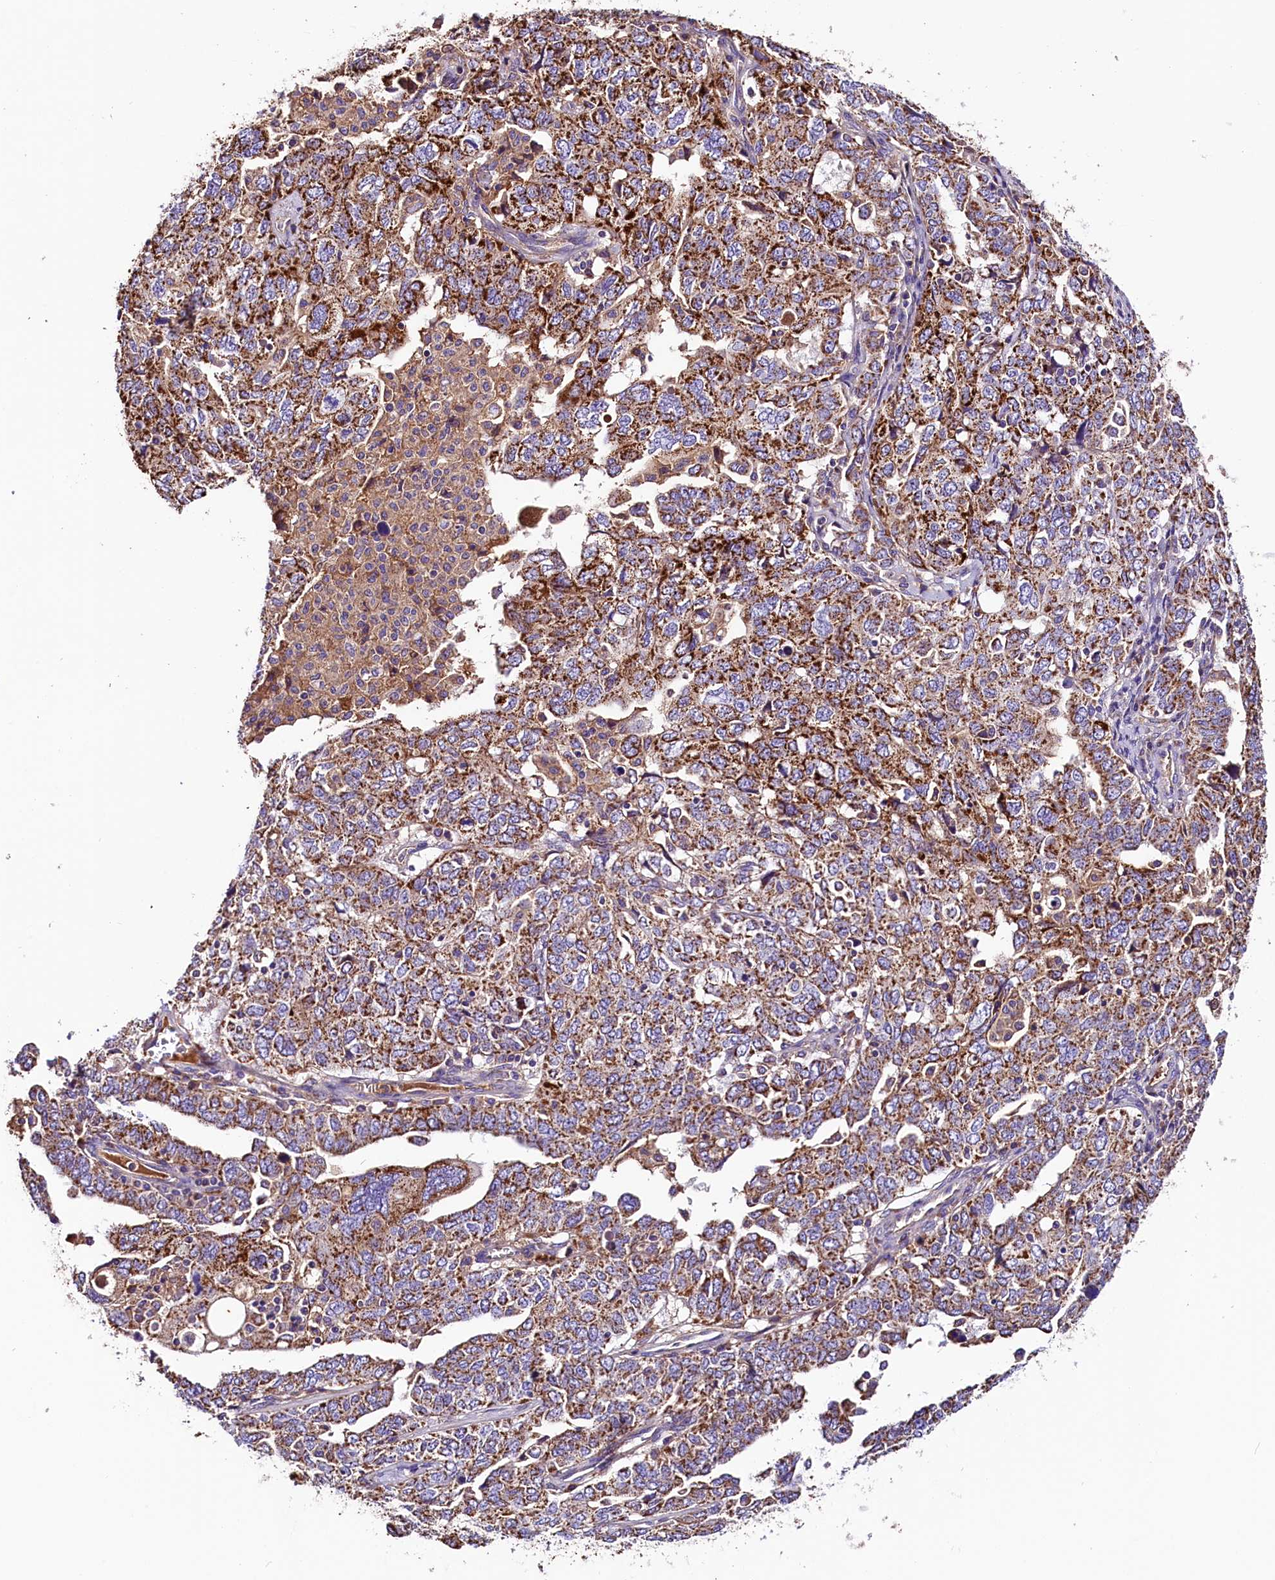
{"staining": {"intensity": "strong", "quantity": ">75%", "location": "cytoplasmic/membranous"}, "tissue": "ovarian cancer", "cell_type": "Tumor cells", "image_type": "cancer", "snomed": [{"axis": "morphology", "description": "Carcinoma, endometroid"}, {"axis": "topography", "description": "Ovary"}], "caption": "This photomicrograph demonstrates IHC staining of human ovarian cancer (endometroid carcinoma), with high strong cytoplasmic/membranous positivity in about >75% of tumor cells.", "gene": "SIX5", "patient": {"sex": "female", "age": 62}}